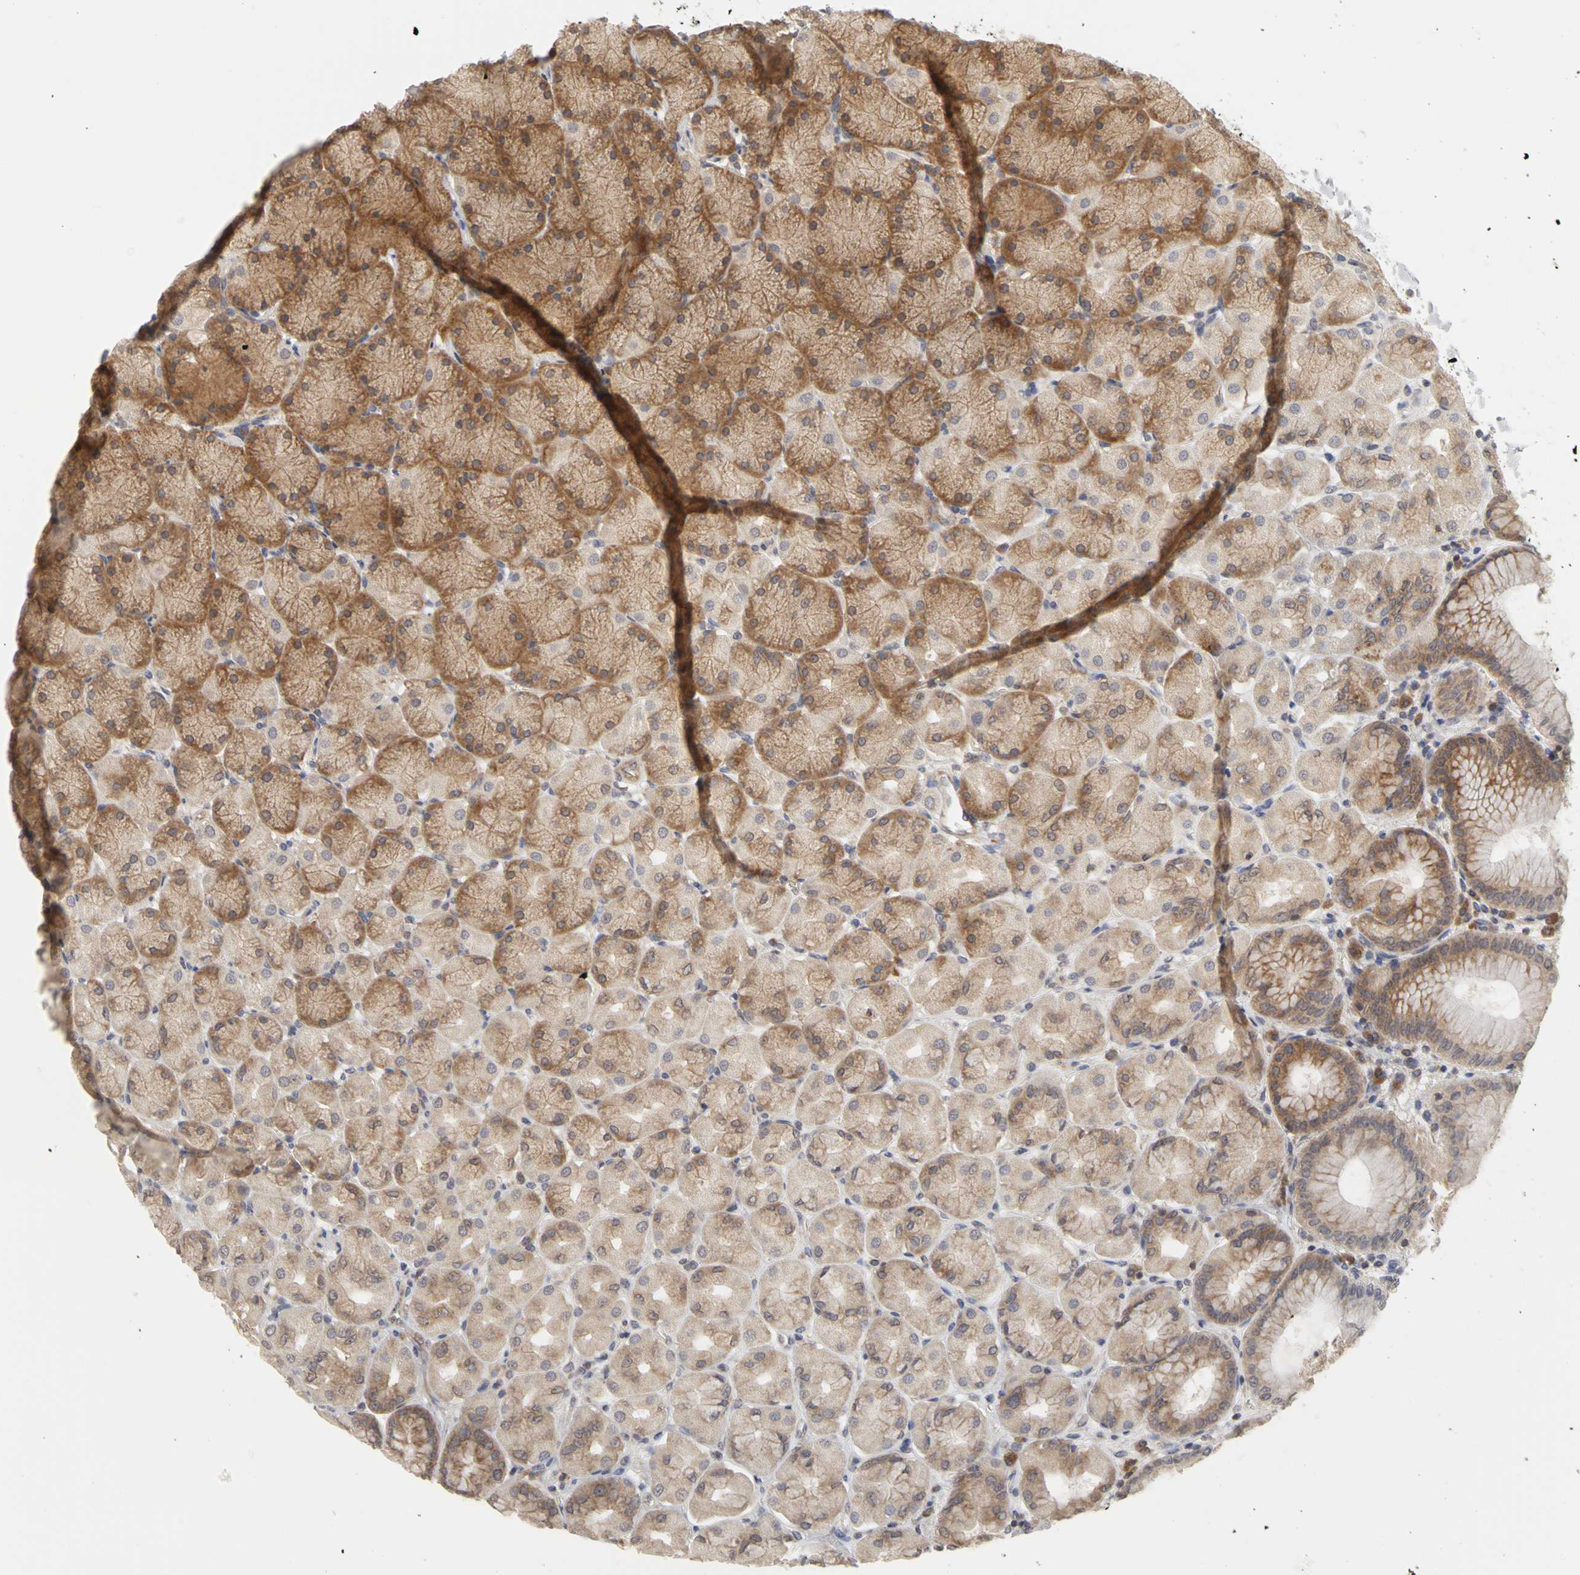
{"staining": {"intensity": "moderate", "quantity": ">75%", "location": "cytoplasmic/membranous"}, "tissue": "stomach", "cell_type": "Glandular cells", "image_type": "normal", "snomed": [{"axis": "morphology", "description": "Normal tissue, NOS"}, {"axis": "topography", "description": "Stomach, upper"}], "caption": "The photomicrograph shows immunohistochemical staining of benign stomach. There is moderate cytoplasmic/membranous positivity is present in approximately >75% of glandular cells.", "gene": "IRAK1", "patient": {"sex": "female", "age": 56}}